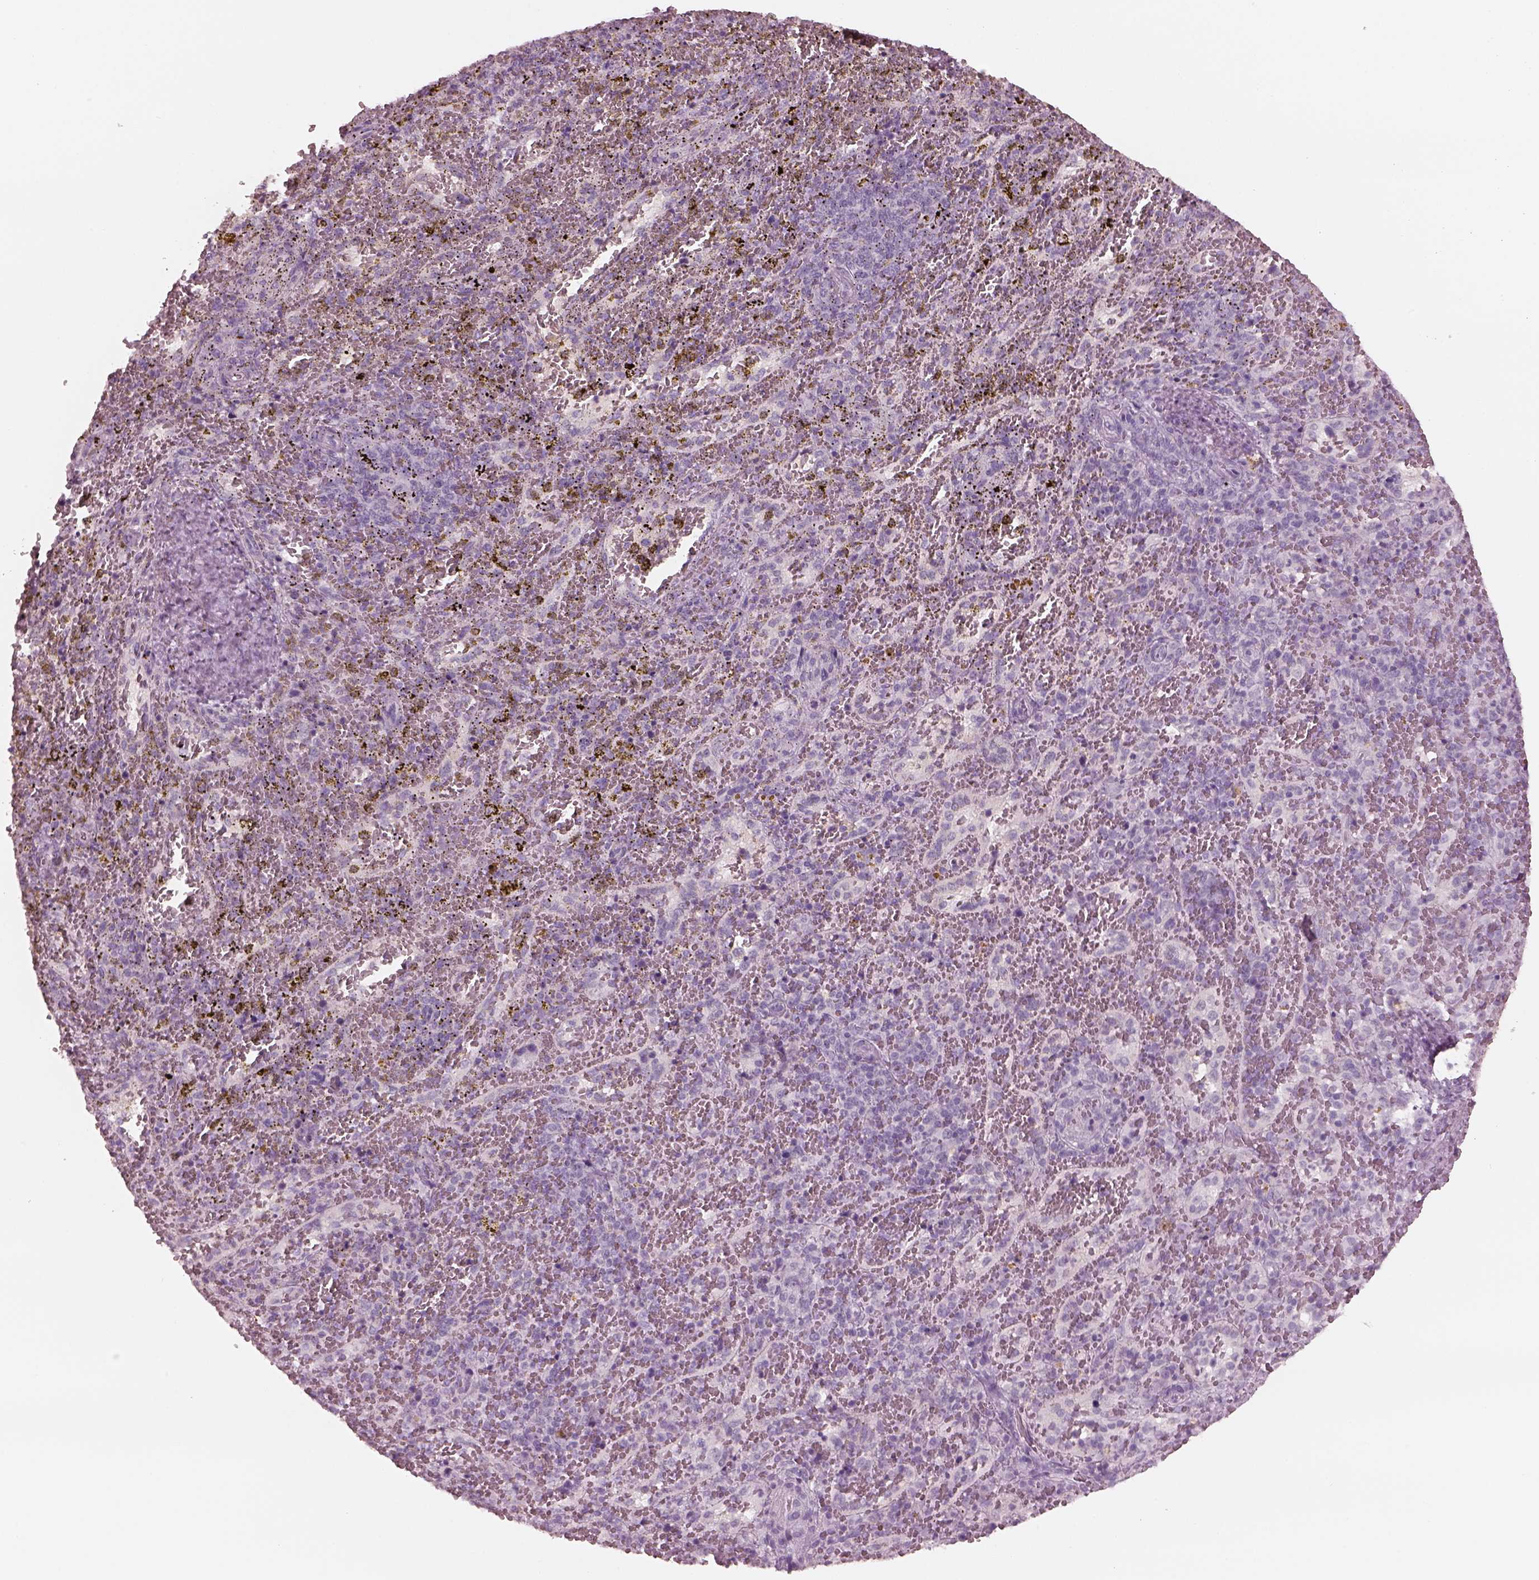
{"staining": {"intensity": "negative", "quantity": "none", "location": "none"}, "tissue": "spleen", "cell_type": "Cells in red pulp", "image_type": "normal", "snomed": [{"axis": "morphology", "description": "Normal tissue, NOS"}, {"axis": "topography", "description": "Spleen"}], "caption": "Image shows no significant protein staining in cells in red pulp of unremarkable spleen.", "gene": "C2orf81", "patient": {"sex": "female", "age": 50}}